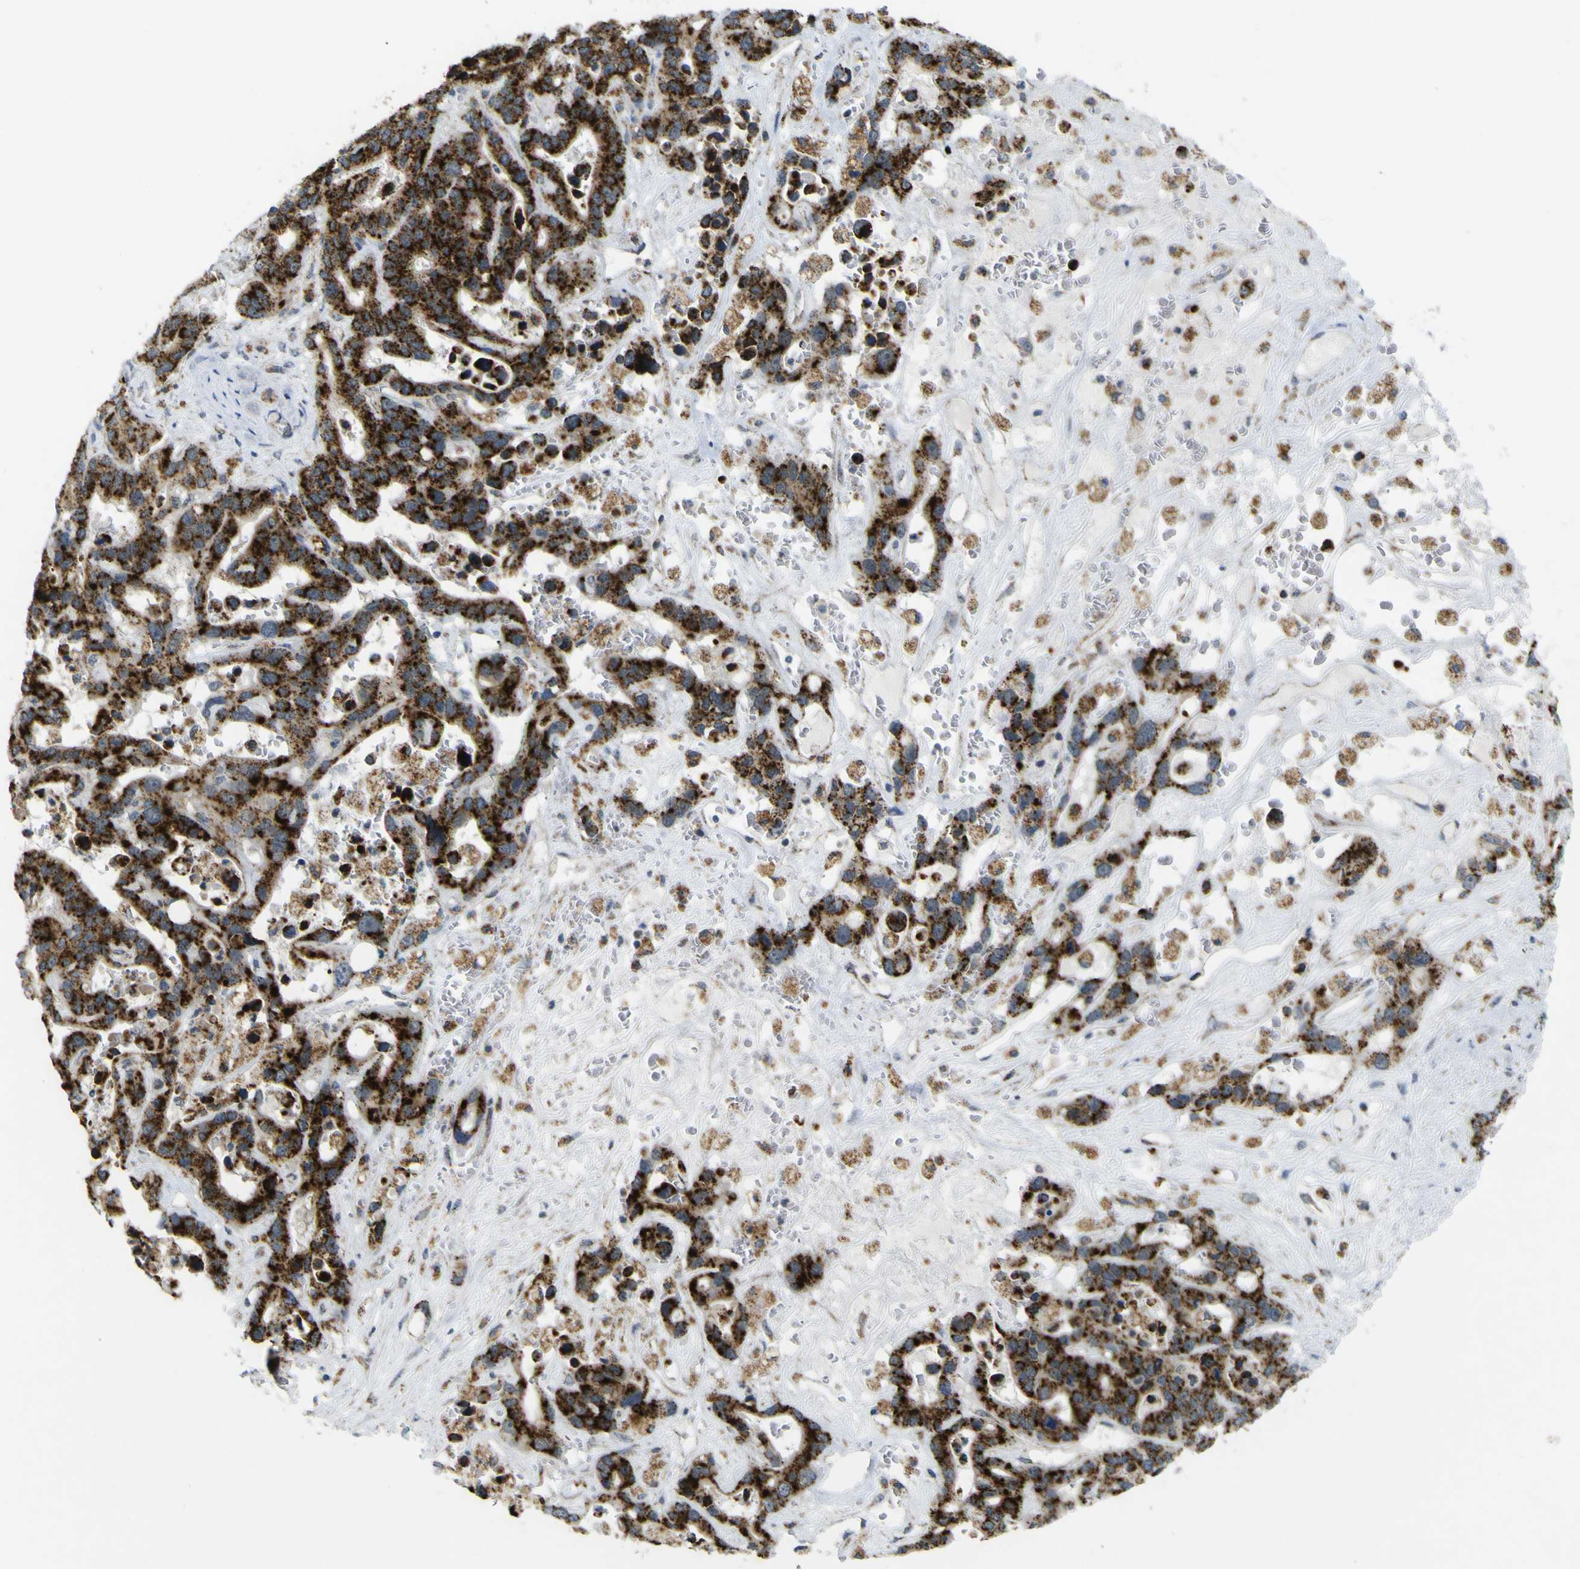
{"staining": {"intensity": "strong", "quantity": ">75%", "location": "cytoplasmic/membranous"}, "tissue": "liver cancer", "cell_type": "Tumor cells", "image_type": "cancer", "snomed": [{"axis": "morphology", "description": "Cholangiocarcinoma"}, {"axis": "topography", "description": "Liver"}], "caption": "Human liver cholangiocarcinoma stained for a protein (brown) reveals strong cytoplasmic/membranous positive positivity in about >75% of tumor cells.", "gene": "ACBD5", "patient": {"sex": "female", "age": 65}}